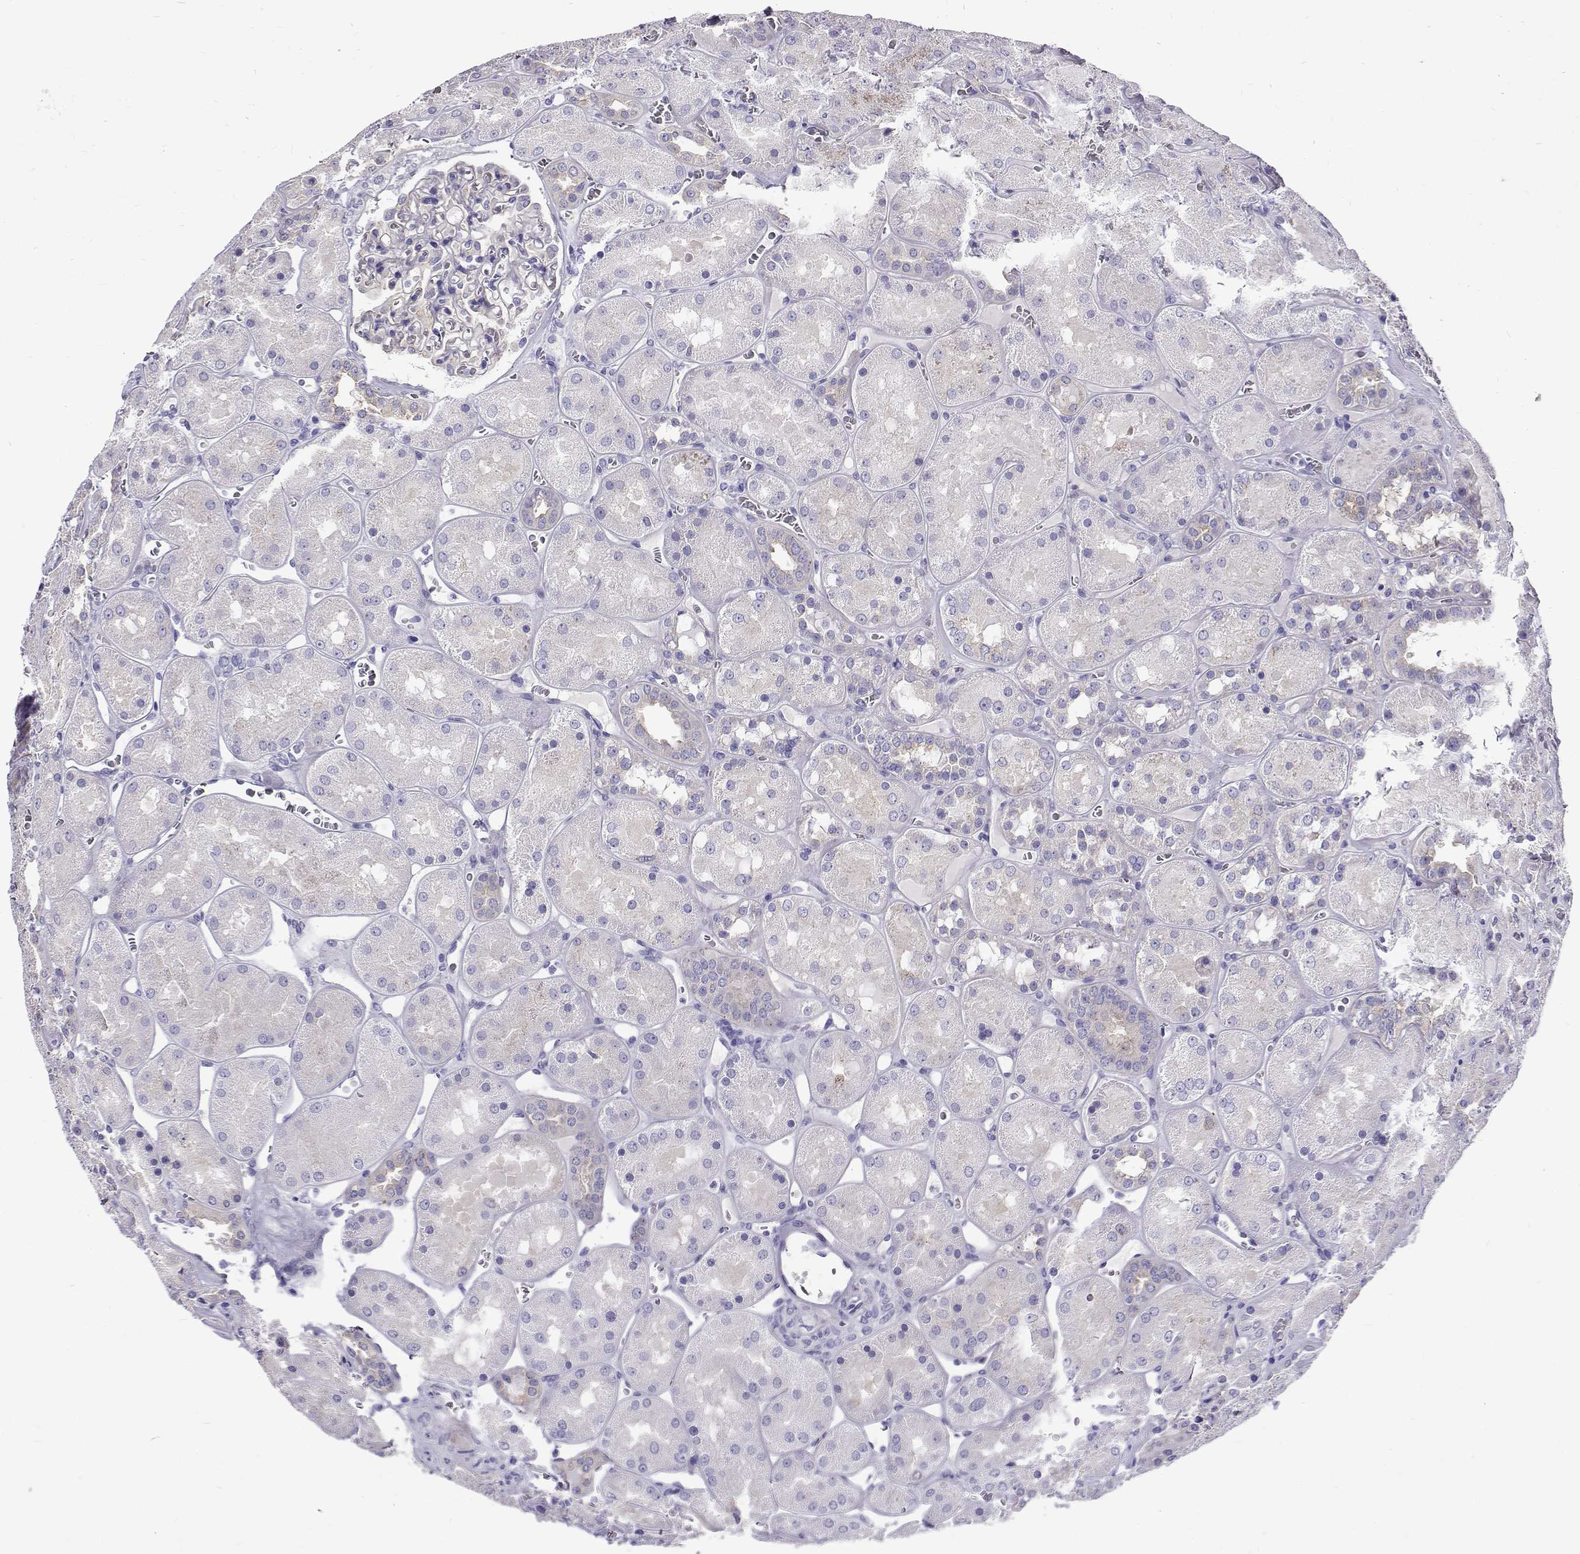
{"staining": {"intensity": "negative", "quantity": "none", "location": "none"}, "tissue": "kidney", "cell_type": "Cells in glomeruli", "image_type": "normal", "snomed": [{"axis": "morphology", "description": "Normal tissue, NOS"}, {"axis": "topography", "description": "Kidney"}], "caption": "This is an immunohistochemistry (IHC) histopathology image of unremarkable human kidney. There is no staining in cells in glomeruli.", "gene": "IGSF1", "patient": {"sex": "male", "age": 73}}